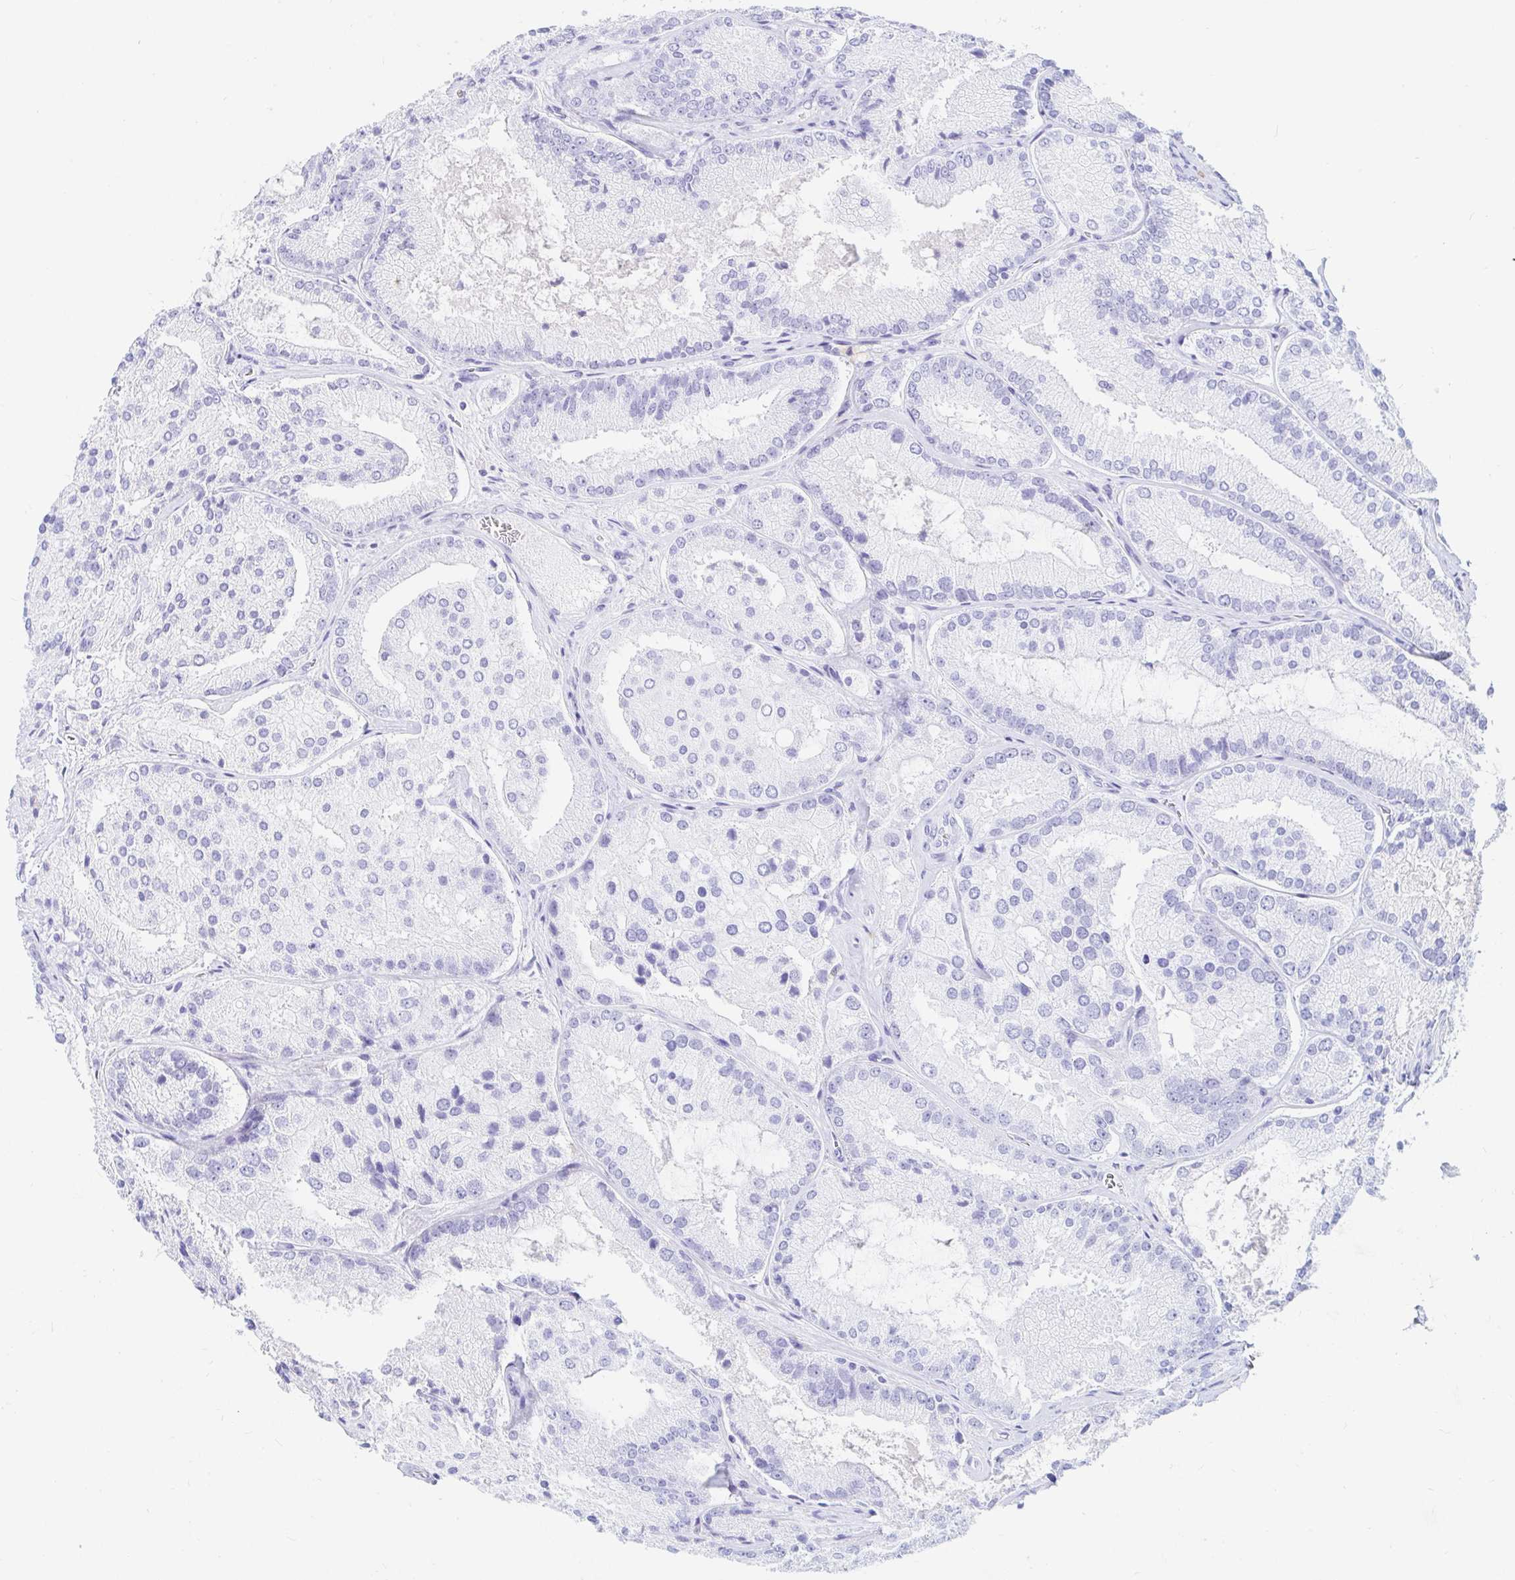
{"staining": {"intensity": "negative", "quantity": "none", "location": "none"}, "tissue": "prostate cancer", "cell_type": "Tumor cells", "image_type": "cancer", "snomed": [{"axis": "morphology", "description": "Adenocarcinoma, High grade"}, {"axis": "topography", "description": "Prostate"}], "caption": "Human adenocarcinoma (high-grade) (prostate) stained for a protein using immunohistochemistry (IHC) reveals no positivity in tumor cells.", "gene": "OR6T1", "patient": {"sex": "male", "age": 73}}